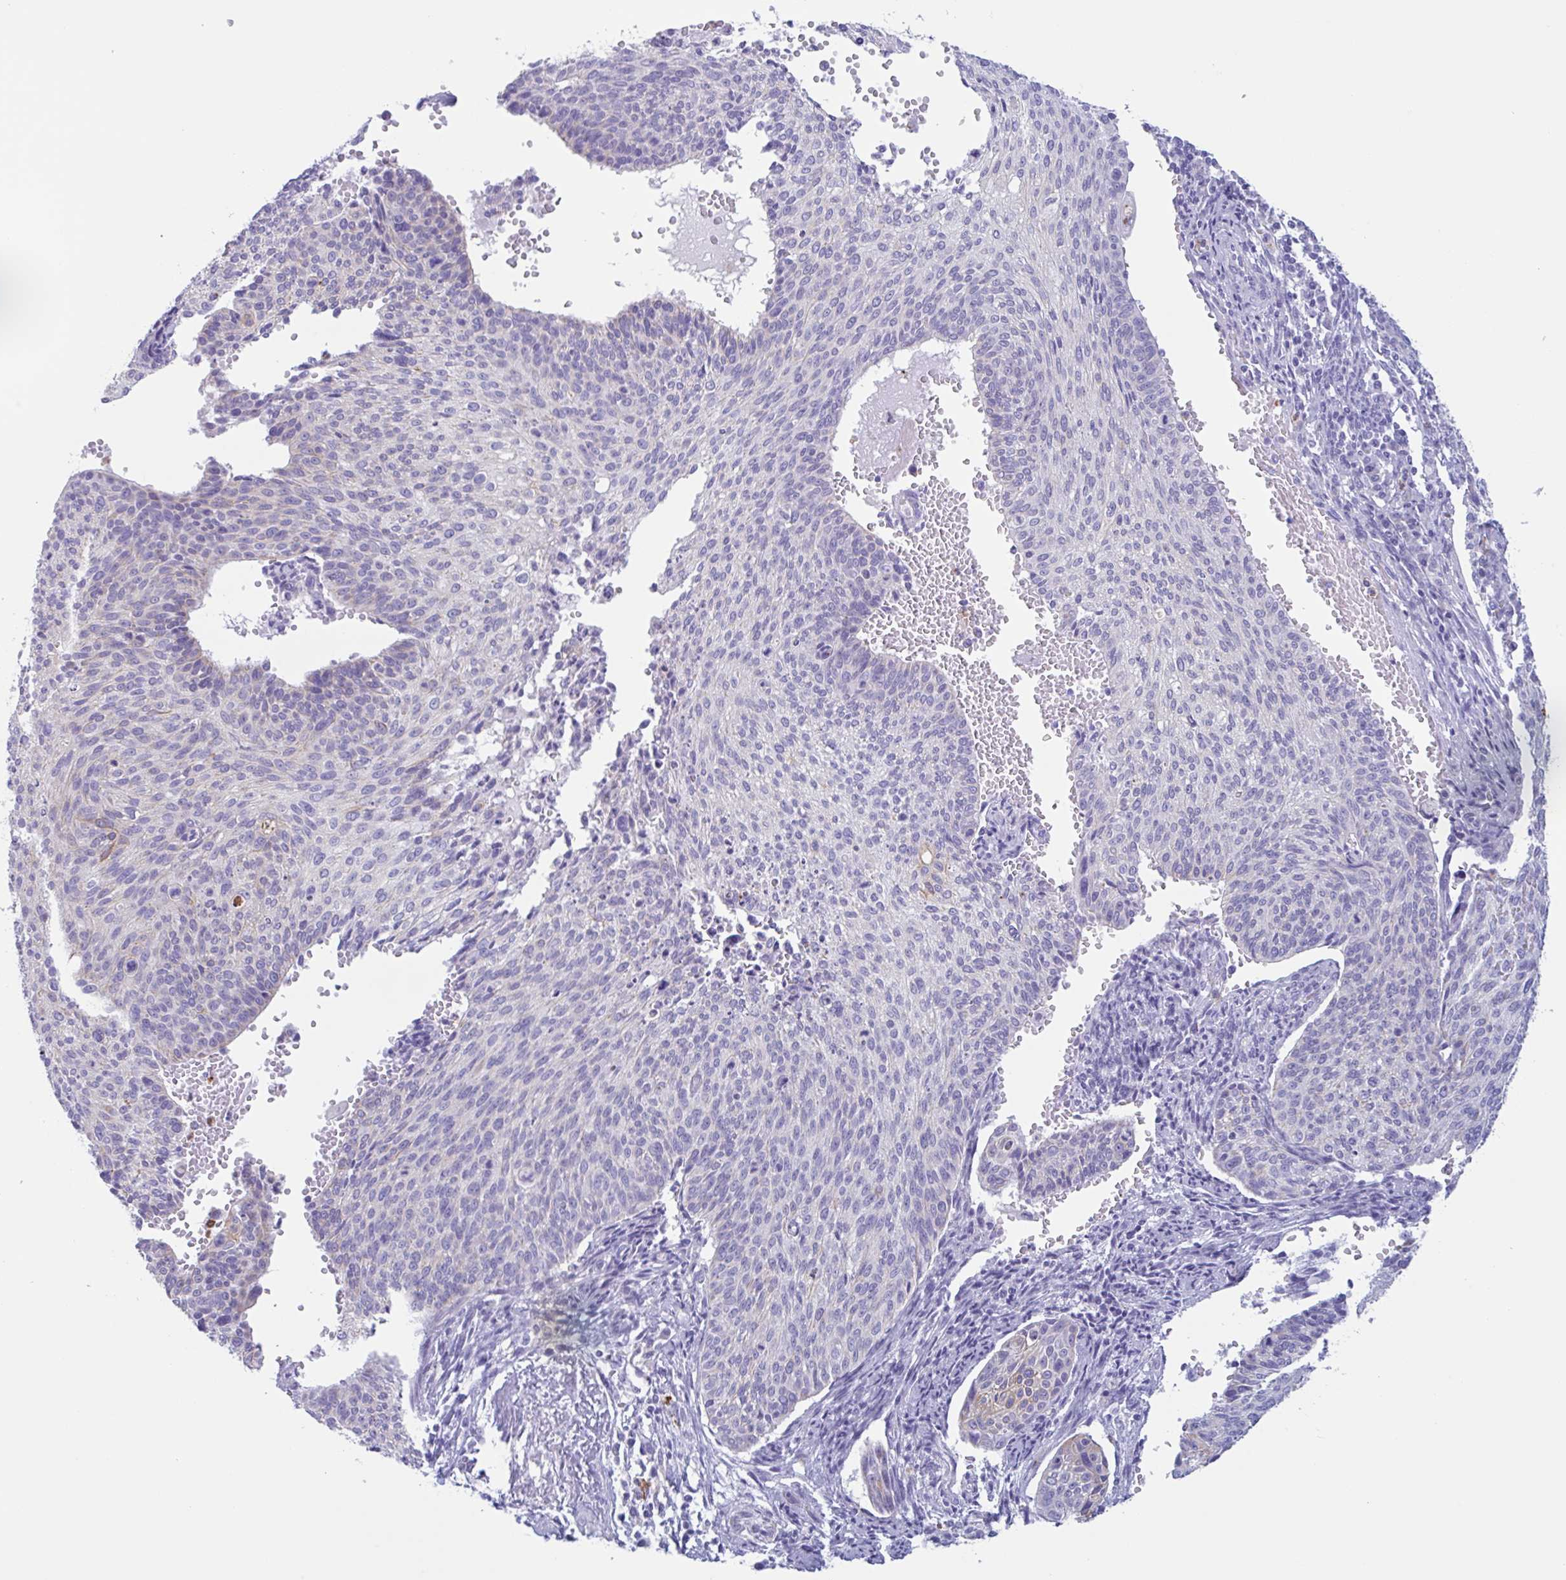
{"staining": {"intensity": "negative", "quantity": "none", "location": "none"}, "tissue": "cervical cancer", "cell_type": "Tumor cells", "image_type": "cancer", "snomed": [{"axis": "morphology", "description": "Squamous cell carcinoma, NOS"}, {"axis": "topography", "description": "Cervix"}], "caption": "Cervical squamous cell carcinoma was stained to show a protein in brown. There is no significant positivity in tumor cells.", "gene": "DTWD2", "patient": {"sex": "female", "age": 70}}